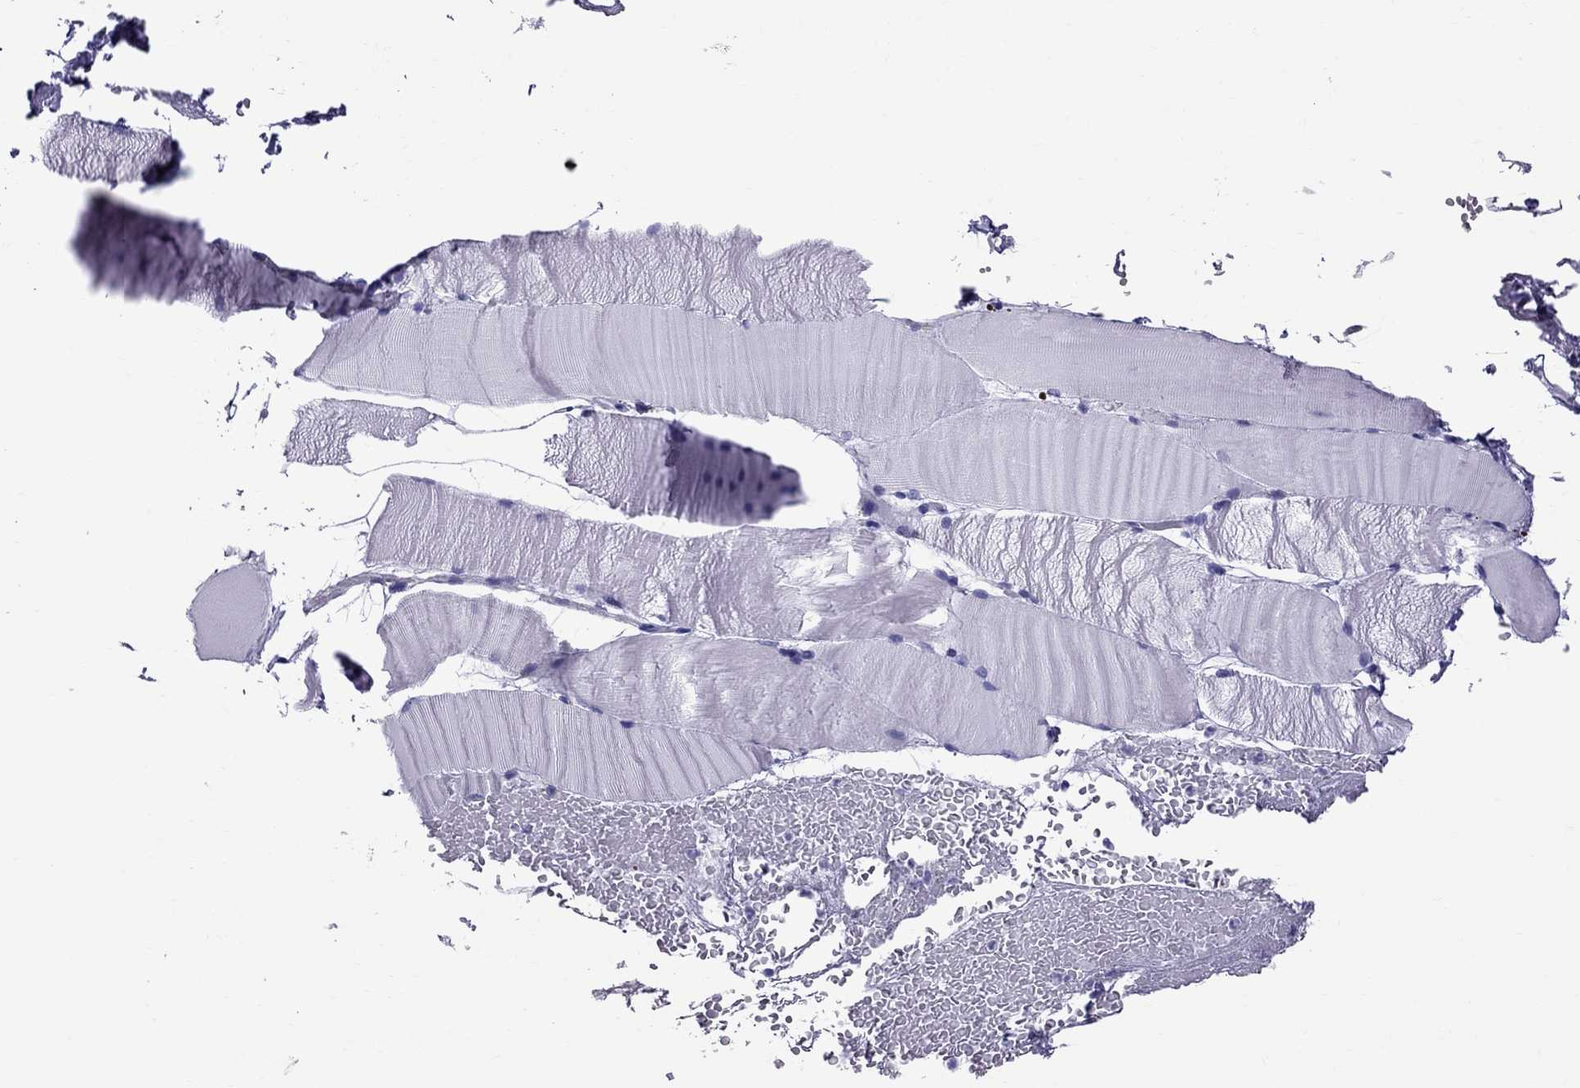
{"staining": {"intensity": "negative", "quantity": "none", "location": "none"}, "tissue": "skeletal muscle", "cell_type": "Myocytes", "image_type": "normal", "snomed": [{"axis": "morphology", "description": "Normal tissue, NOS"}, {"axis": "topography", "description": "Skeletal muscle"}], "caption": "Image shows no protein positivity in myocytes of benign skeletal muscle.", "gene": "SCART1", "patient": {"sex": "female", "age": 37}}